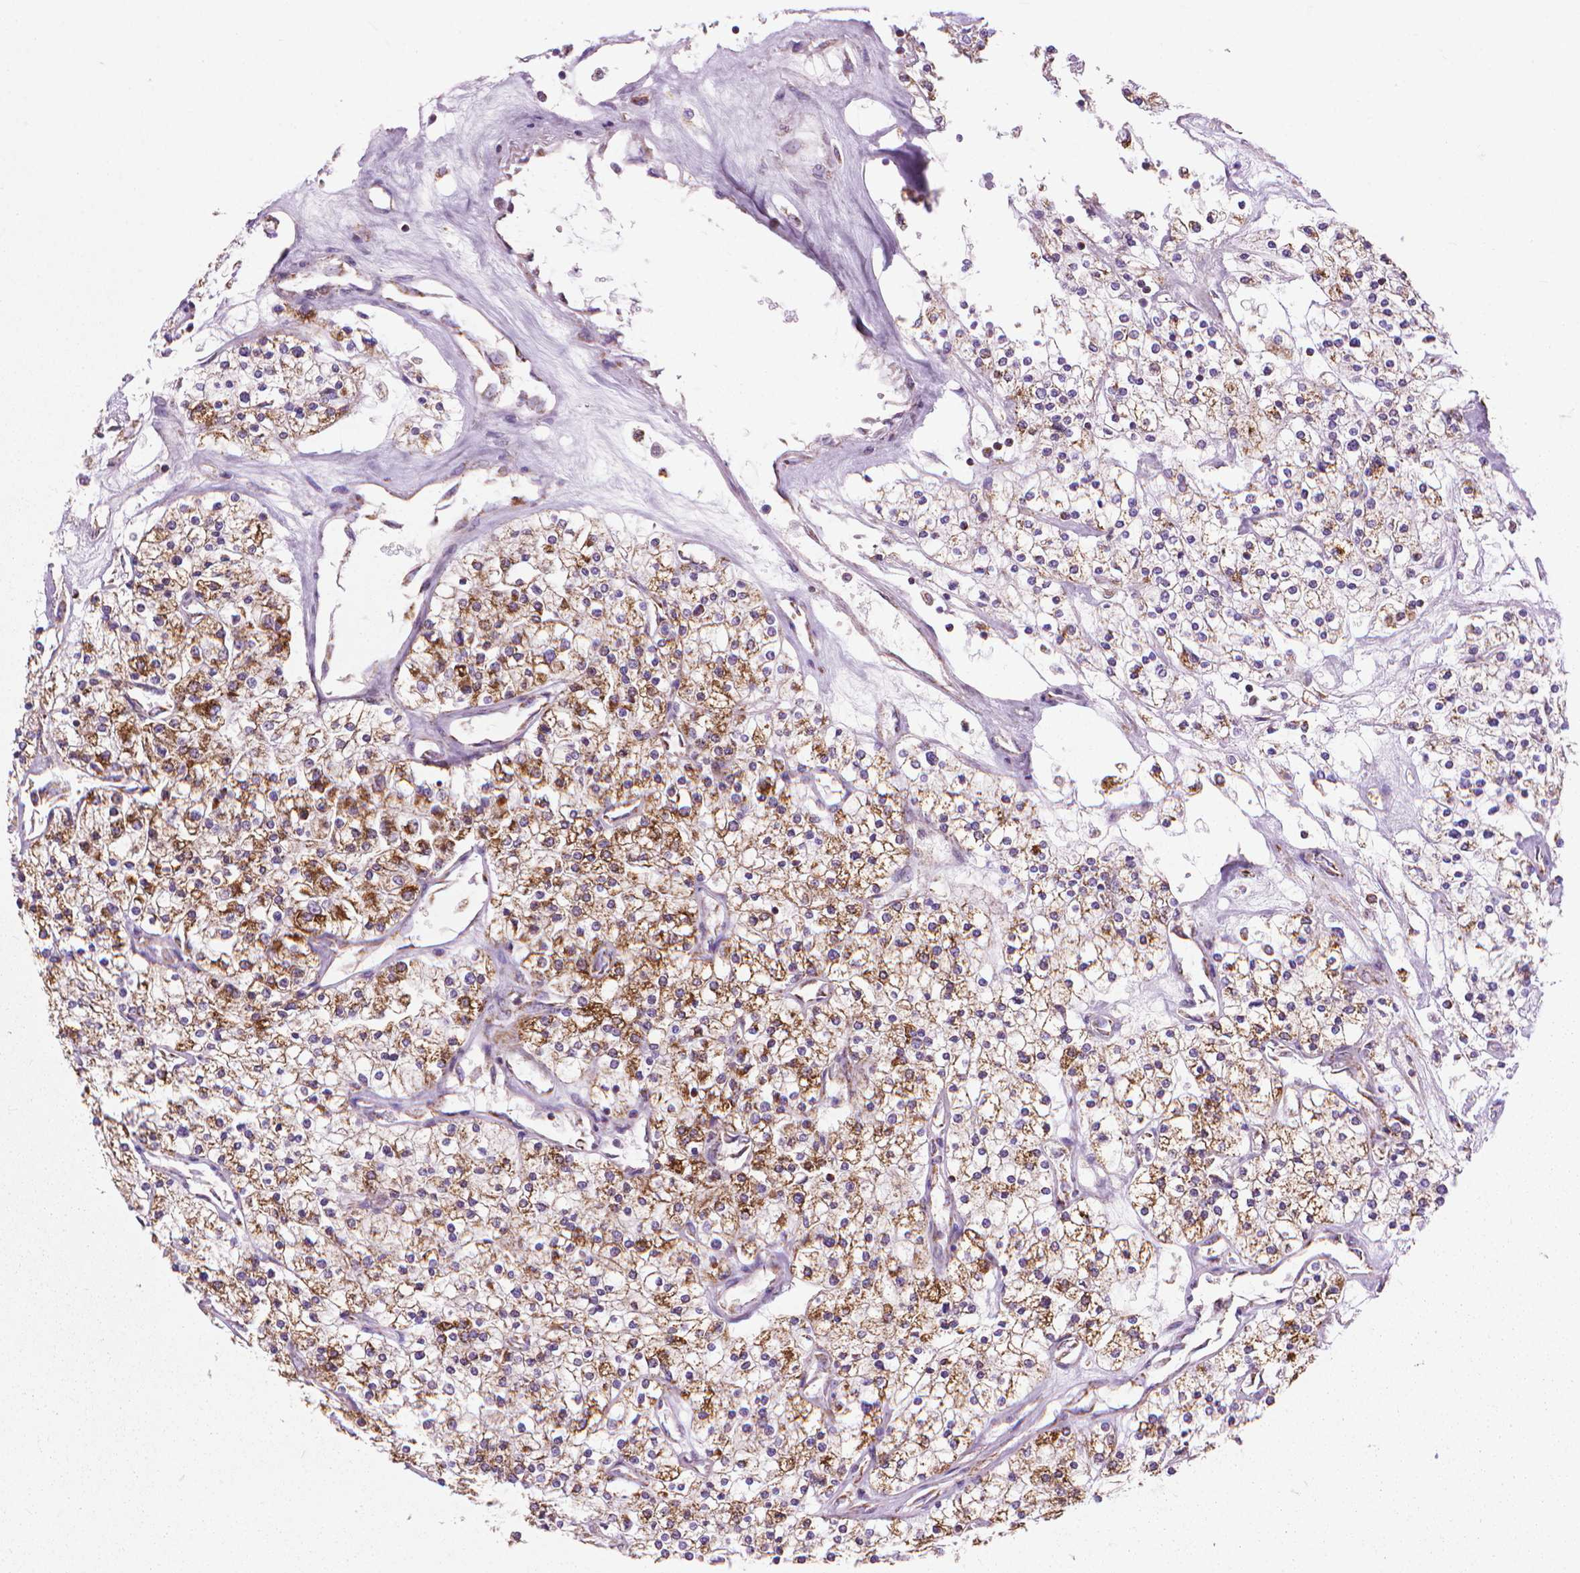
{"staining": {"intensity": "strong", "quantity": "25%-75%", "location": "cytoplasmic/membranous"}, "tissue": "renal cancer", "cell_type": "Tumor cells", "image_type": "cancer", "snomed": [{"axis": "morphology", "description": "Adenocarcinoma, NOS"}, {"axis": "topography", "description": "Kidney"}], "caption": "An immunohistochemistry (IHC) micrograph of tumor tissue is shown. Protein staining in brown highlights strong cytoplasmic/membranous positivity in adenocarcinoma (renal) within tumor cells.", "gene": "VDAC1", "patient": {"sex": "male", "age": 80}}